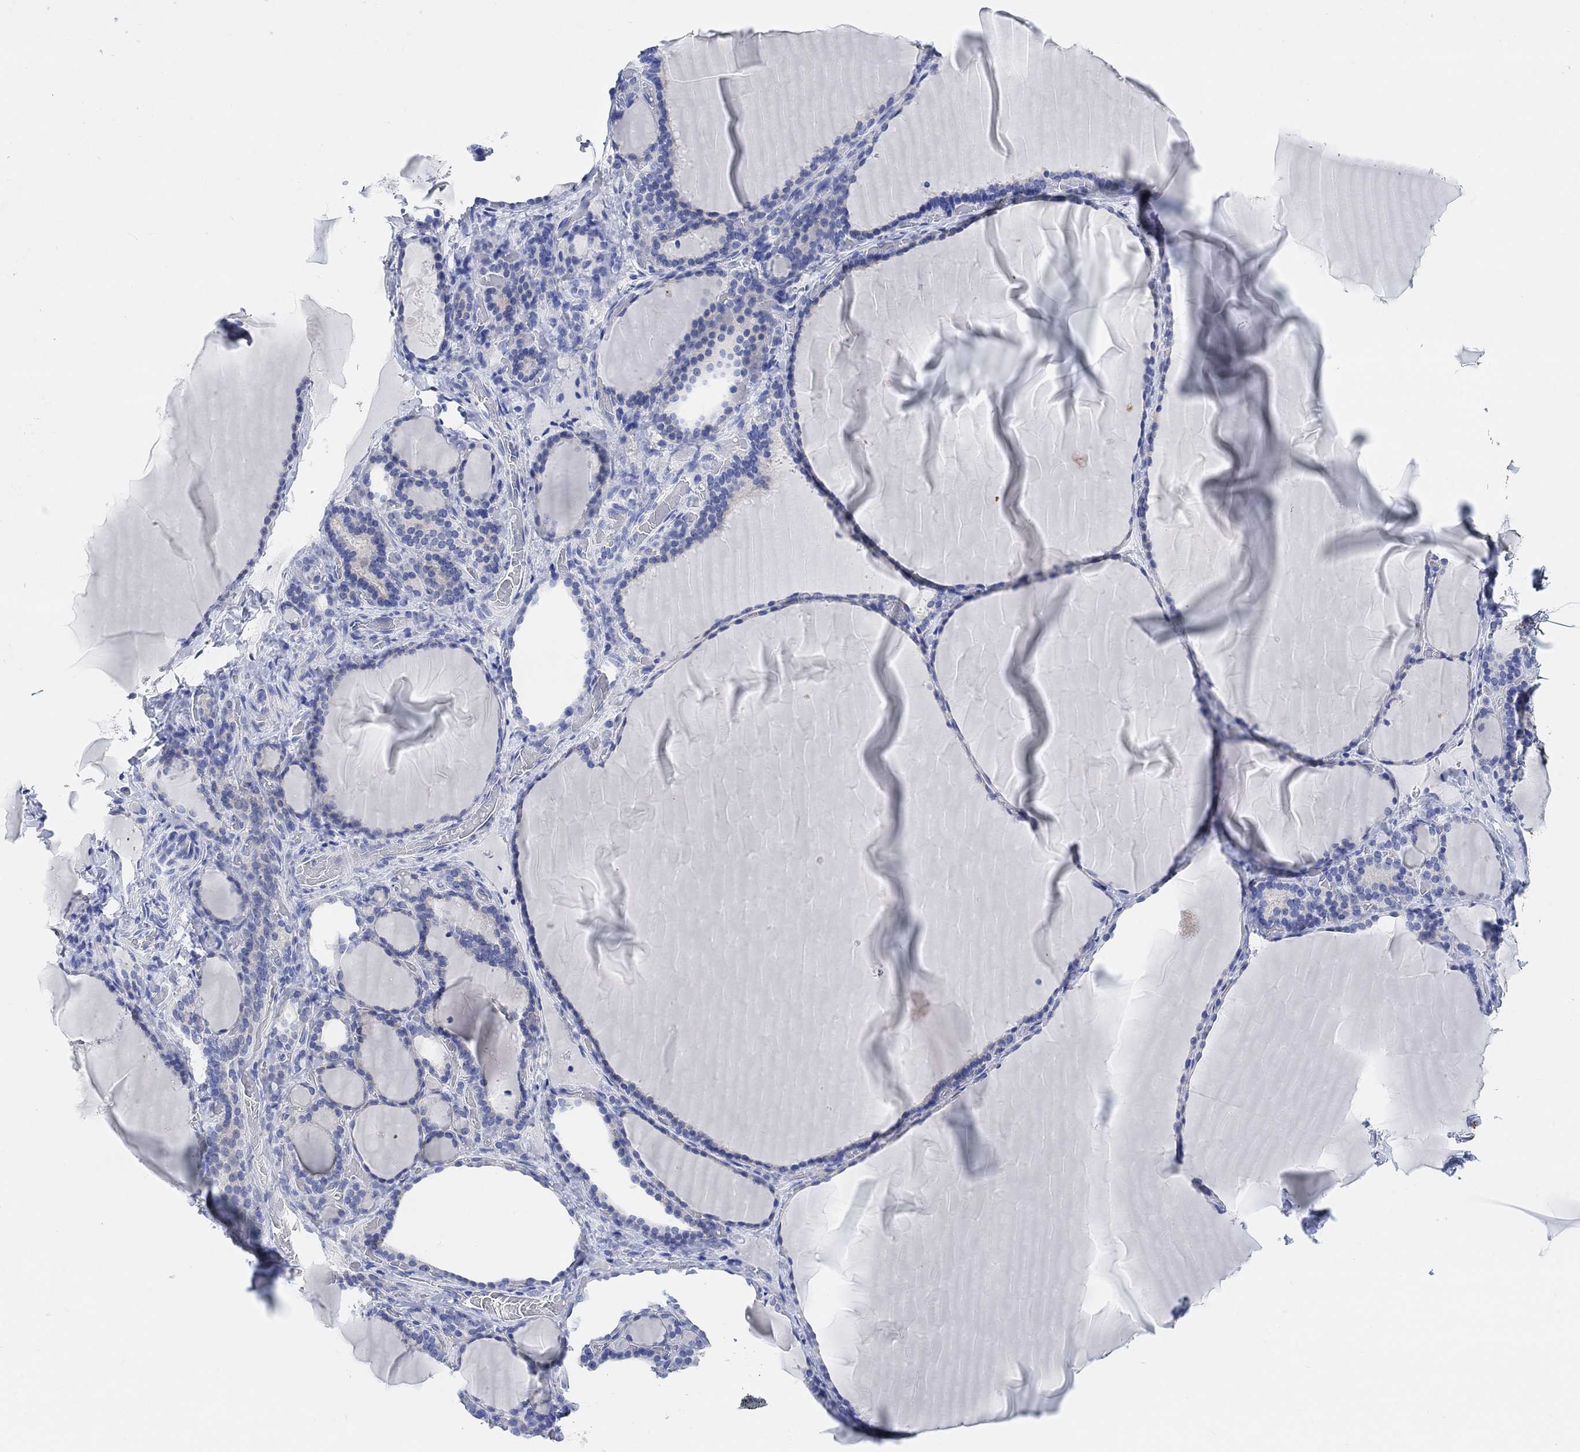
{"staining": {"intensity": "negative", "quantity": "none", "location": "none"}, "tissue": "thyroid gland", "cell_type": "Glandular cells", "image_type": "normal", "snomed": [{"axis": "morphology", "description": "Normal tissue, NOS"}, {"axis": "morphology", "description": "Hyperplasia, NOS"}, {"axis": "topography", "description": "Thyroid gland"}], "caption": "The micrograph reveals no significant expression in glandular cells of thyroid gland.", "gene": "ENO4", "patient": {"sex": "female", "age": 27}}